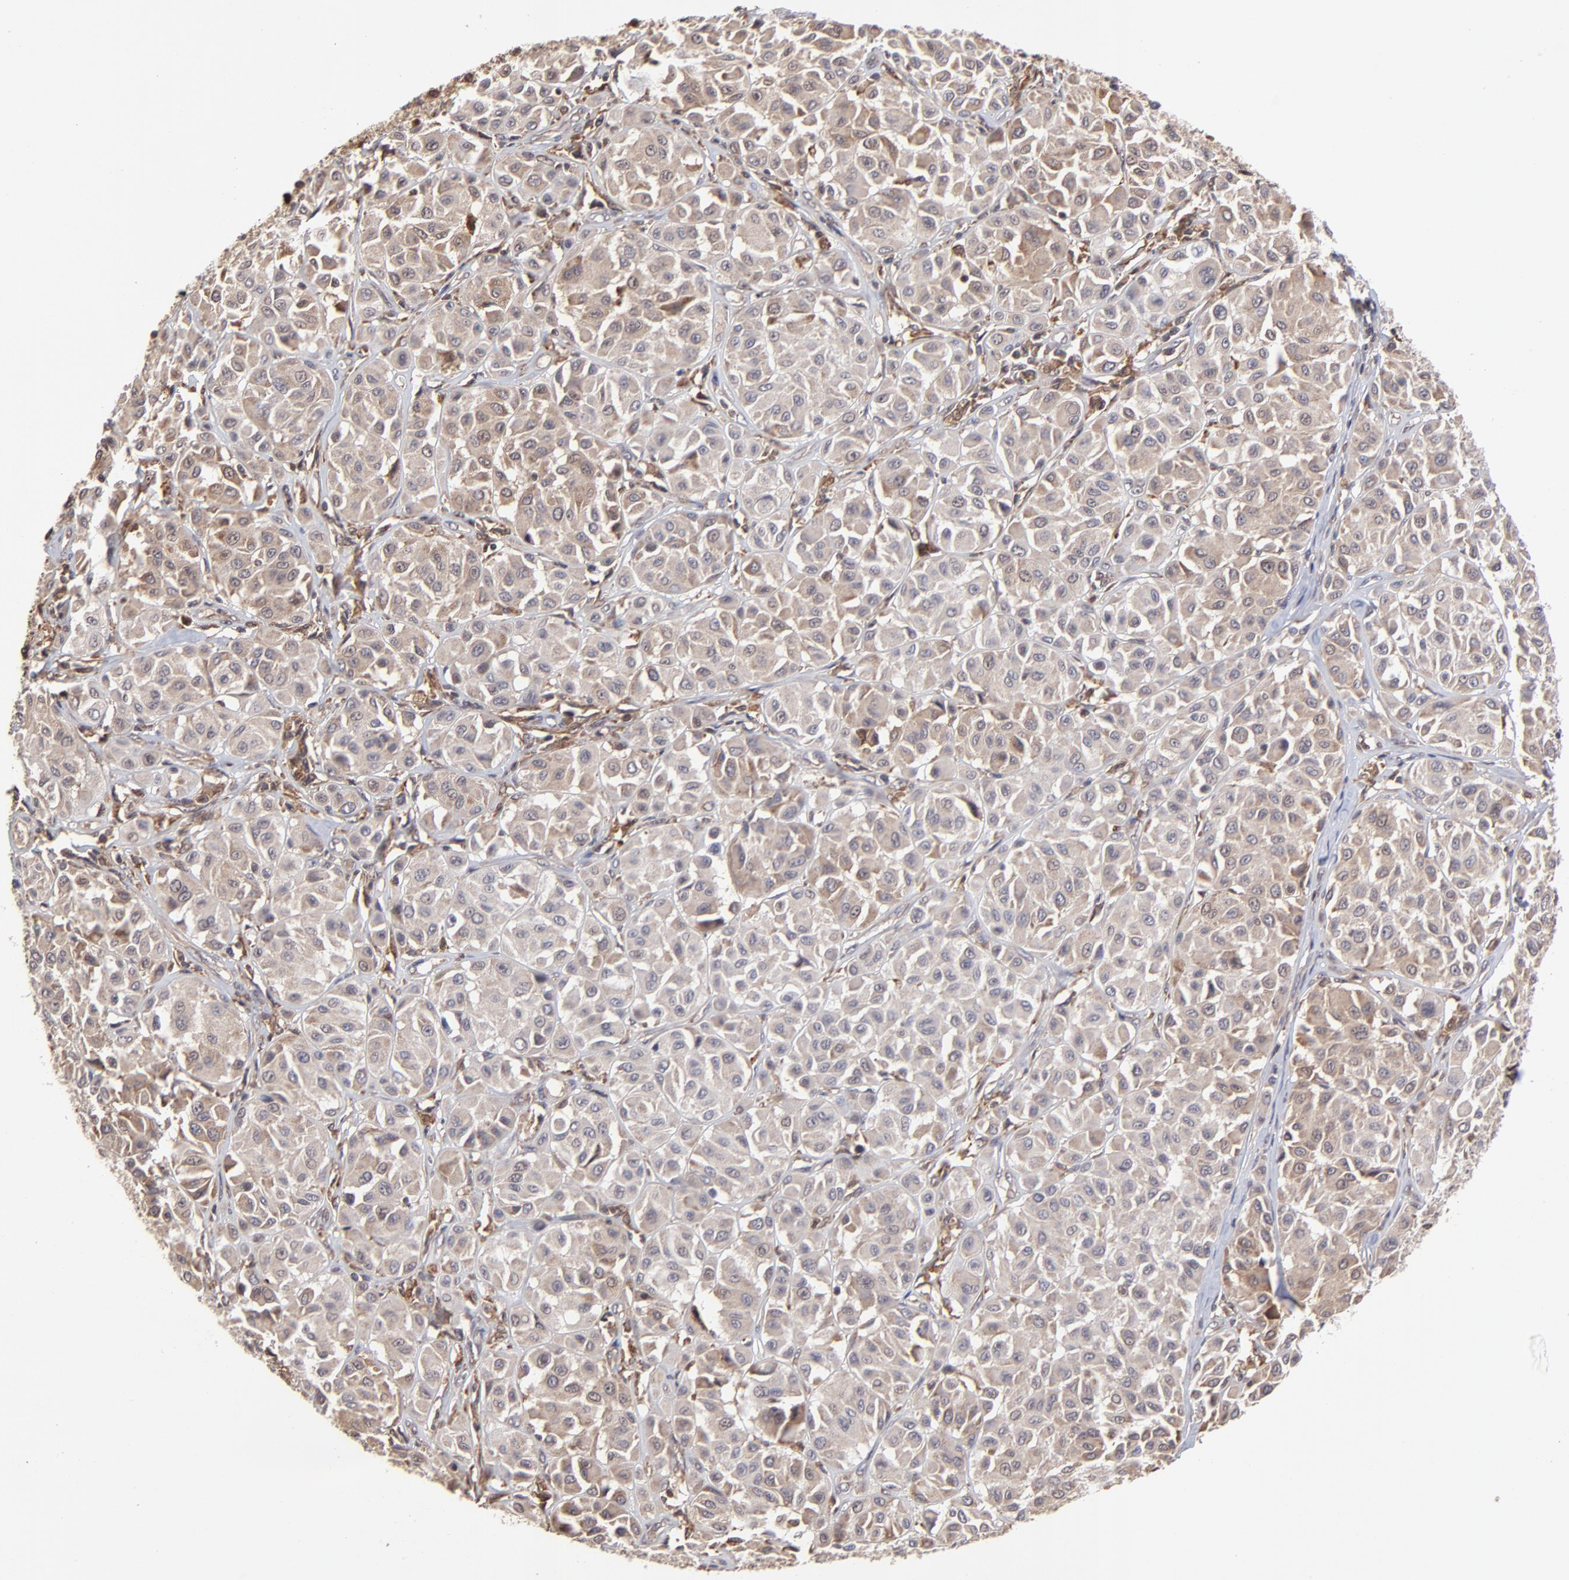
{"staining": {"intensity": "moderate", "quantity": "25%-75%", "location": "cytoplasmic/membranous"}, "tissue": "melanoma", "cell_type": "Tumor cells", "image_type": "cancer", "snomed": [{"axis": "morphology", "description": "Malignant melanoma, Metastatic site"}, {"axis": "topography", "description": "Soft tissue"}], "caption": "Human malignant melanoma (metastatic site) stained for a protein (brown) shows moderate cytoplasmic/membranous positive staining in approximately 25%-75% of tumor cells.", "gene": "UBE2L6", "patient": {"sex": "male", "age": 41}}